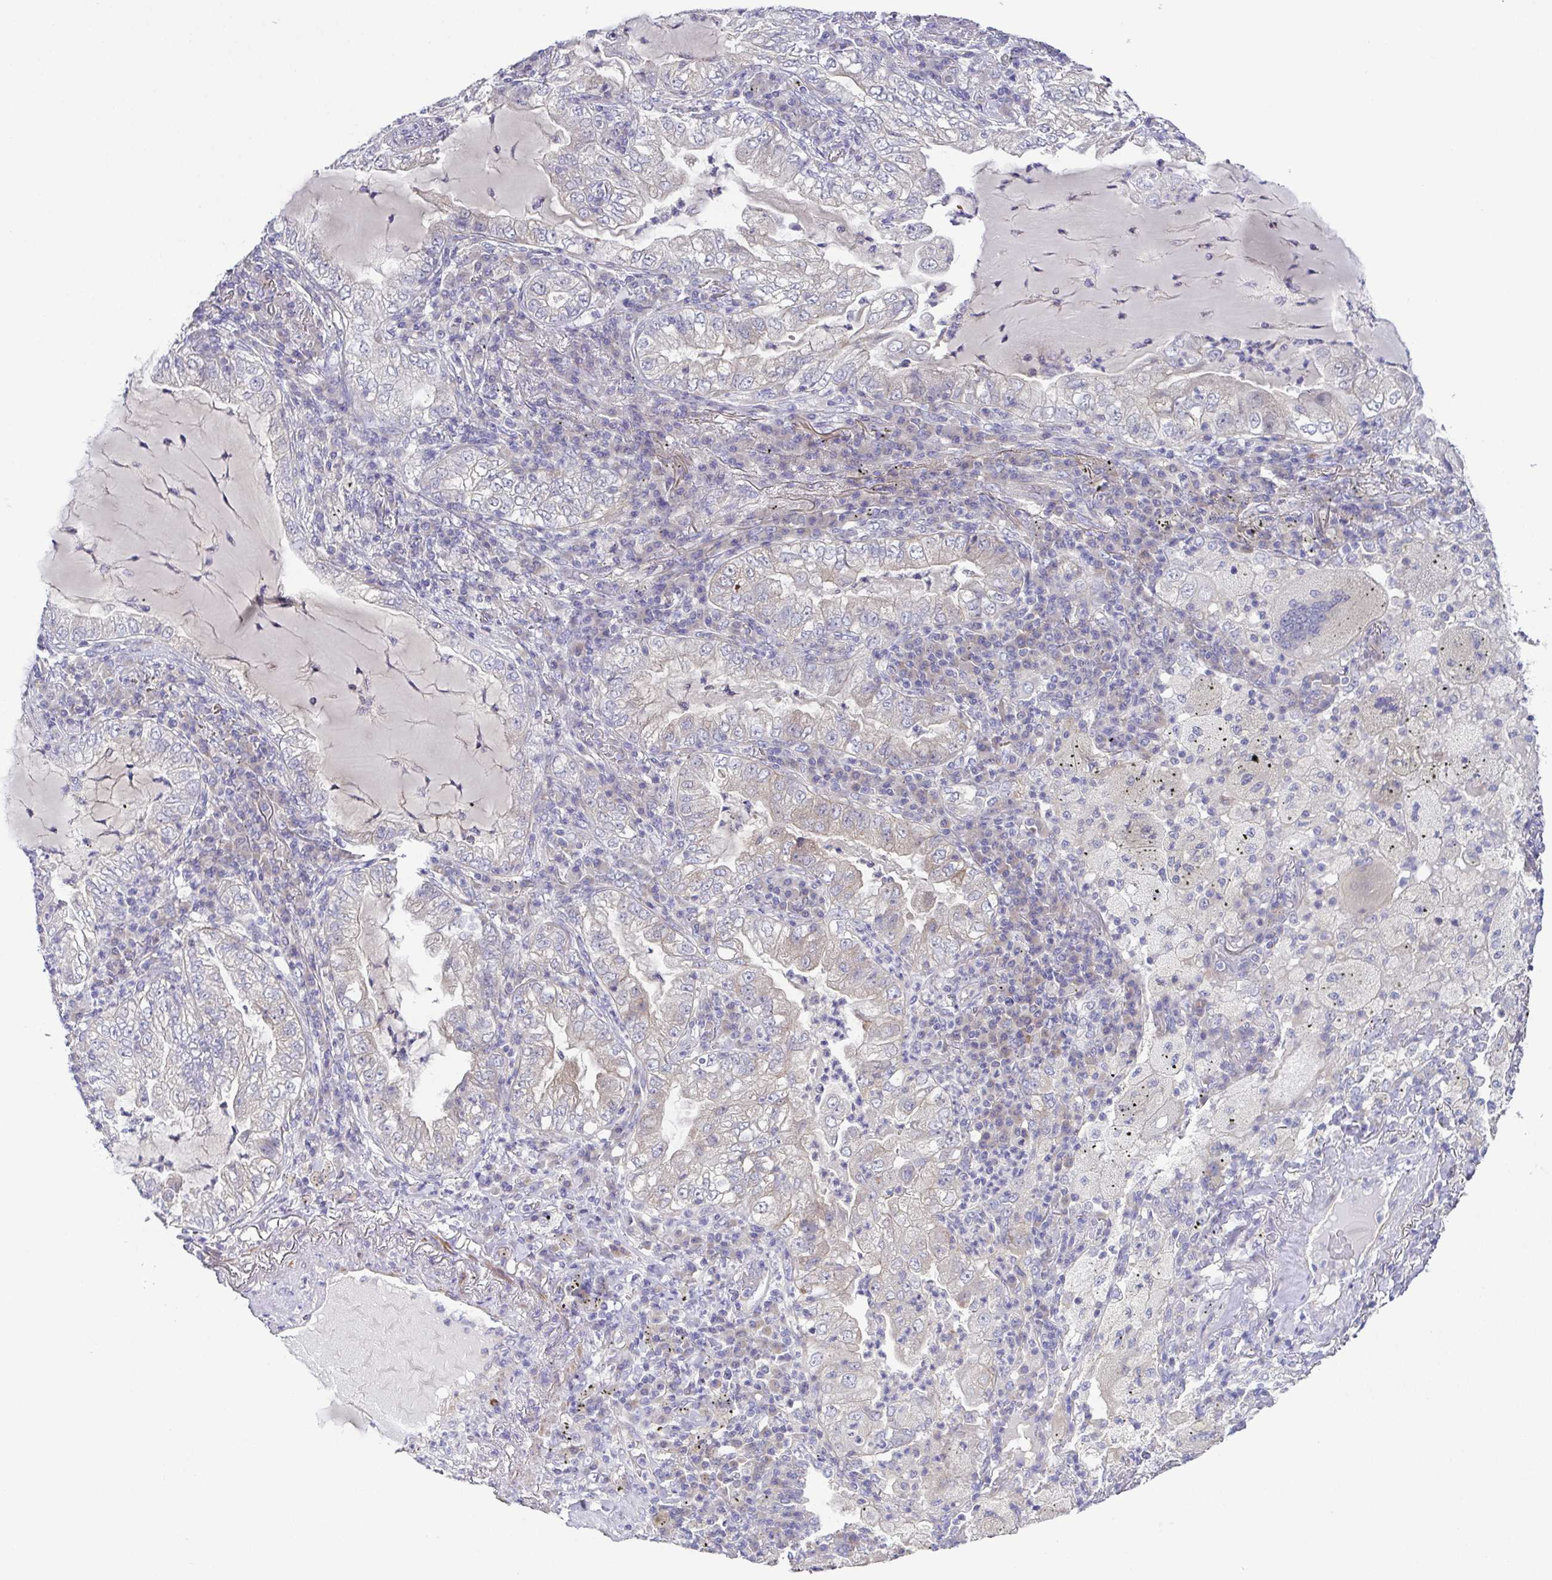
{"staining": {"intensity": "negative", "quantity": "none", "location": "none"}, "tissue": "lung cancer", "cell_type": "Tumor cells", "image_type": "cancer", "snomed": [{"axis": "morphology", "description": "Adenocarcinoma, NOS"}, {"axis": "topography", "description": "Lung"}], "caption": "Tumor cells are negative for protein expression in human adenocarcinoma (lung).", "gene": "CFAP97D1", "patient": {"sex": "female", "age": 73}}